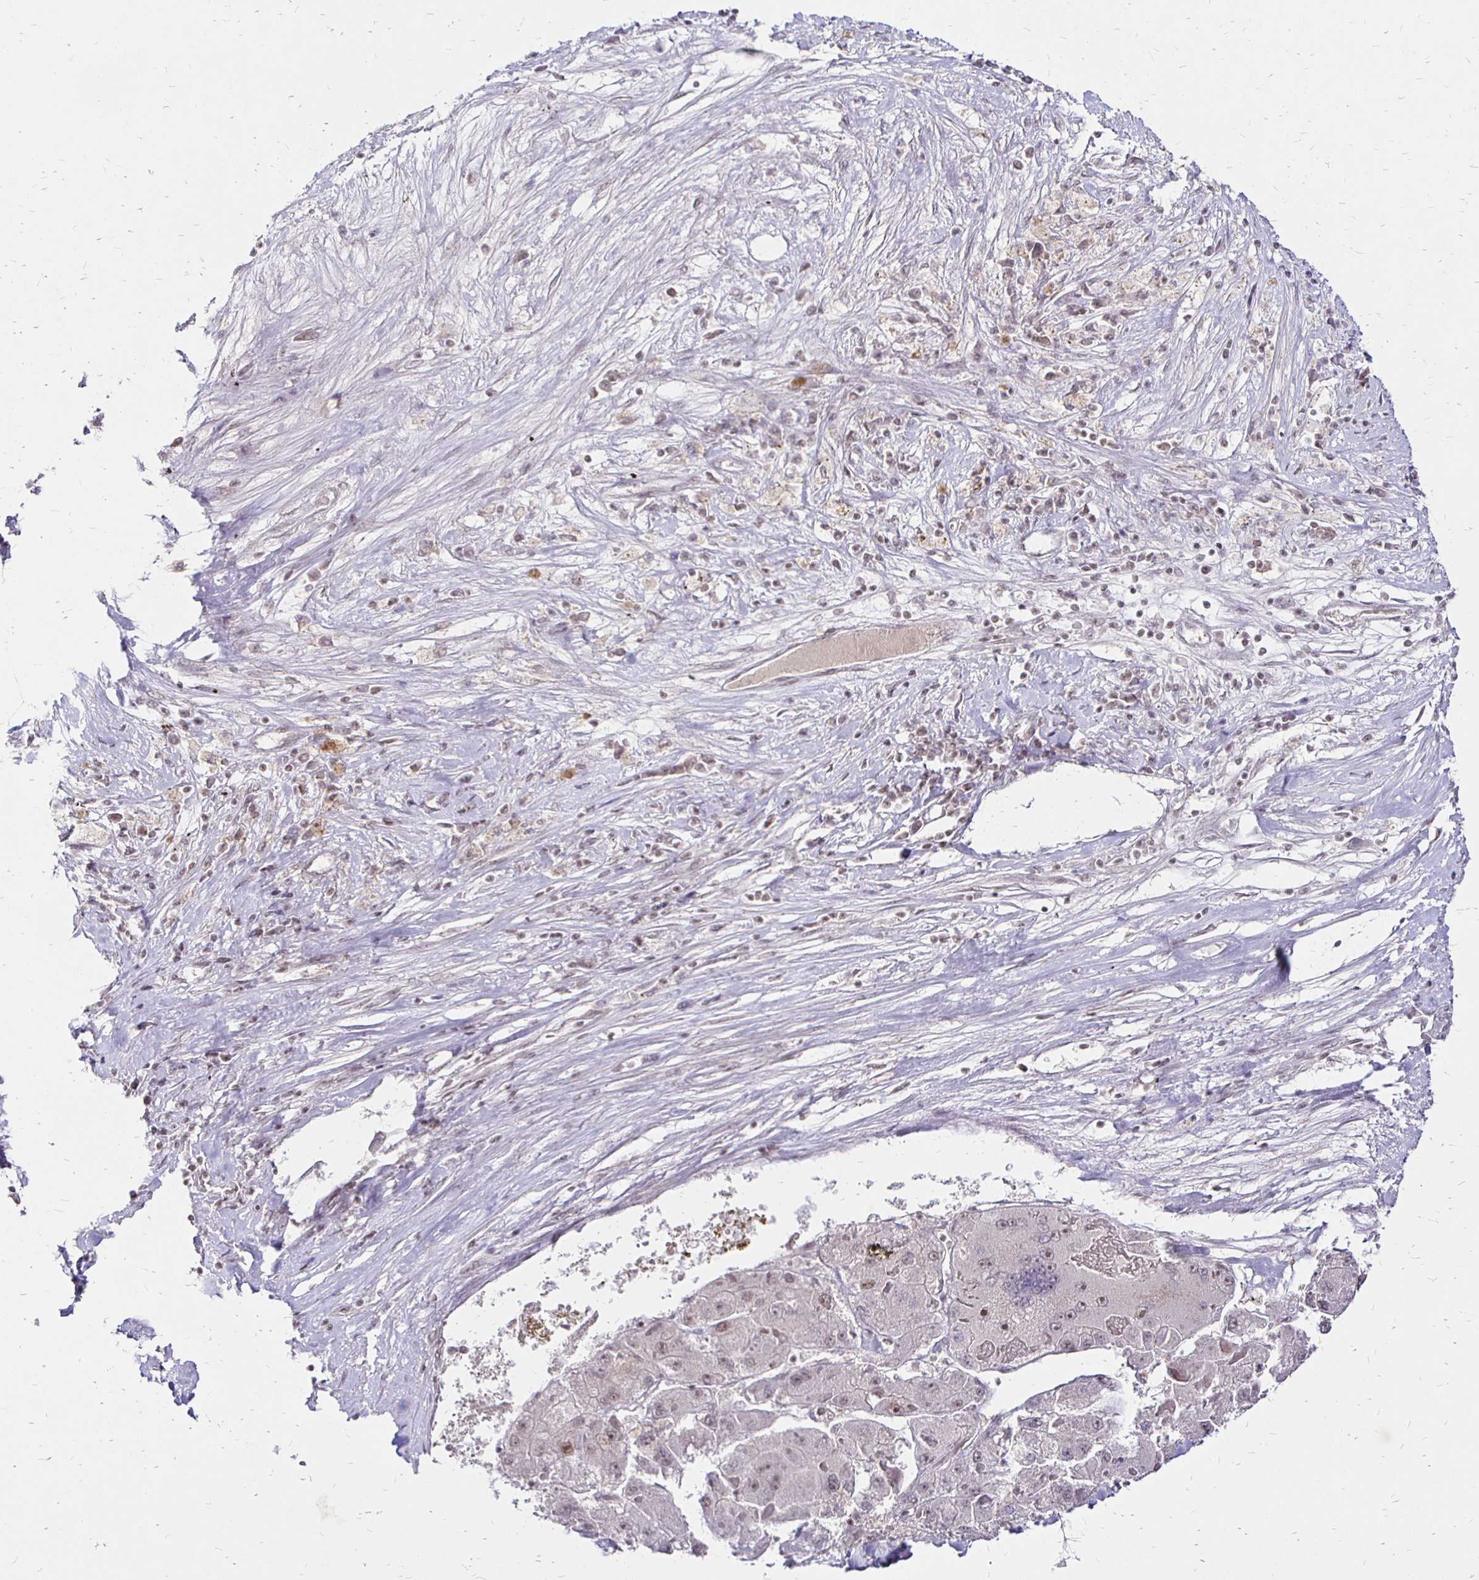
{"staining": {"intensity": "weak", "quantity": ">75%", "location": "nuclear"}, "tissue": "liver cancer", "cell_type": "Tumor cells", "image_type": "cancer", "snomed": [{"axis": "morphology", "description": "Carcinoma, Hepatocellular, NOS"}, {"axis": "topography", "description": "Liver"}], "caption": "Immunohistochemical staining of liver hepatocellular carcinoma displays low levels of weak nuclear expression in approximately >75% of tumor cells.", "gene": "SIN3A", "patient": {"sex": "female", "age": 73}}